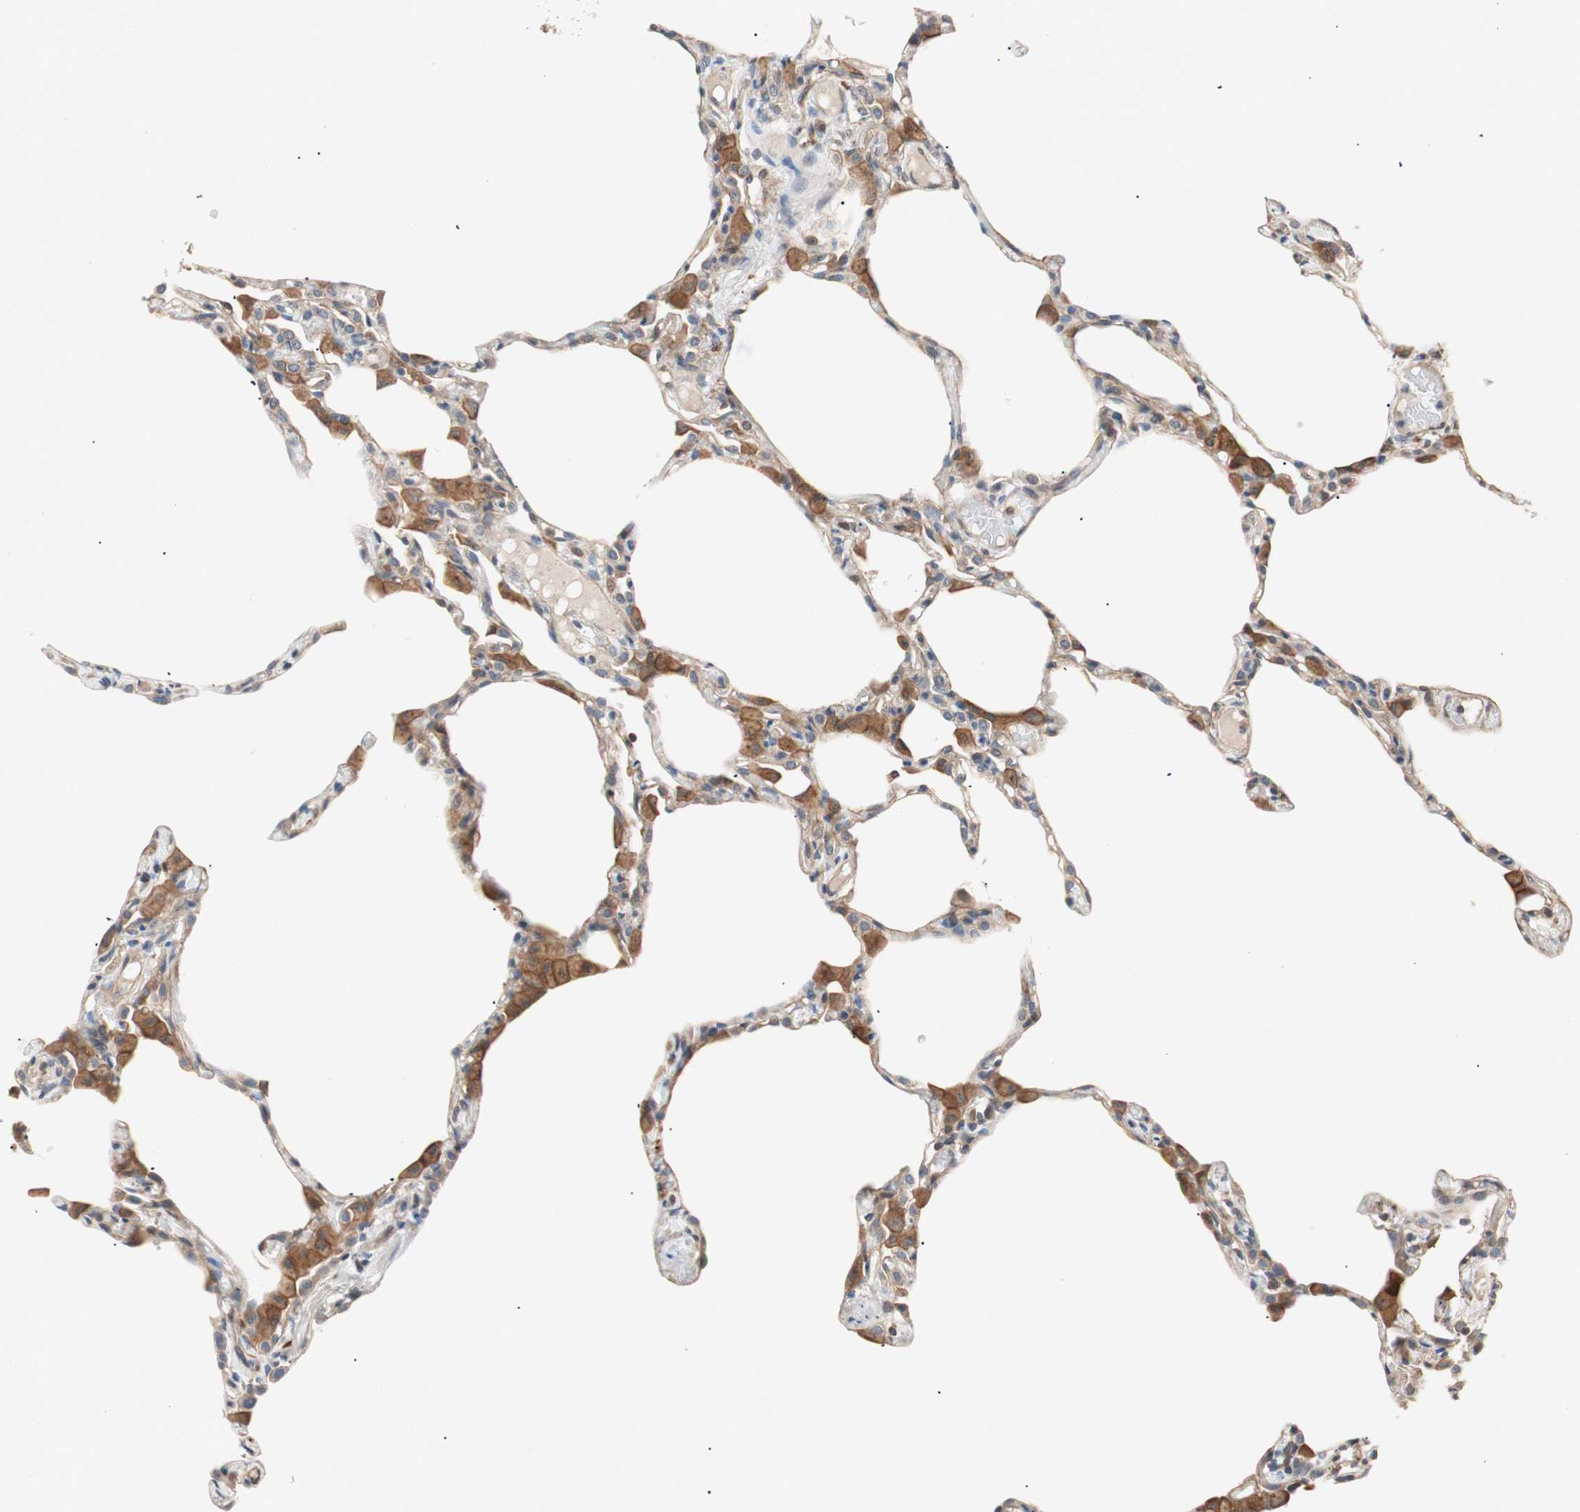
{"staining": {"intensity": "weak", "quantity": "<25%", "location": "cytoplasmic/membranous"}, "tissue": "lung", "cell_type": "Alveolar cells", "image_type": "normal", "snomed": [{"axis": "morphology", "description": "Normal tissue, NOS"}, {"axis": "topography", "description": "Lung"}], "caption": "Photomicrograph shows no protein expression in alveolar cells of benign lung.", "gene": "SMG1", "patient": {"sex": "female", "age": 49}}